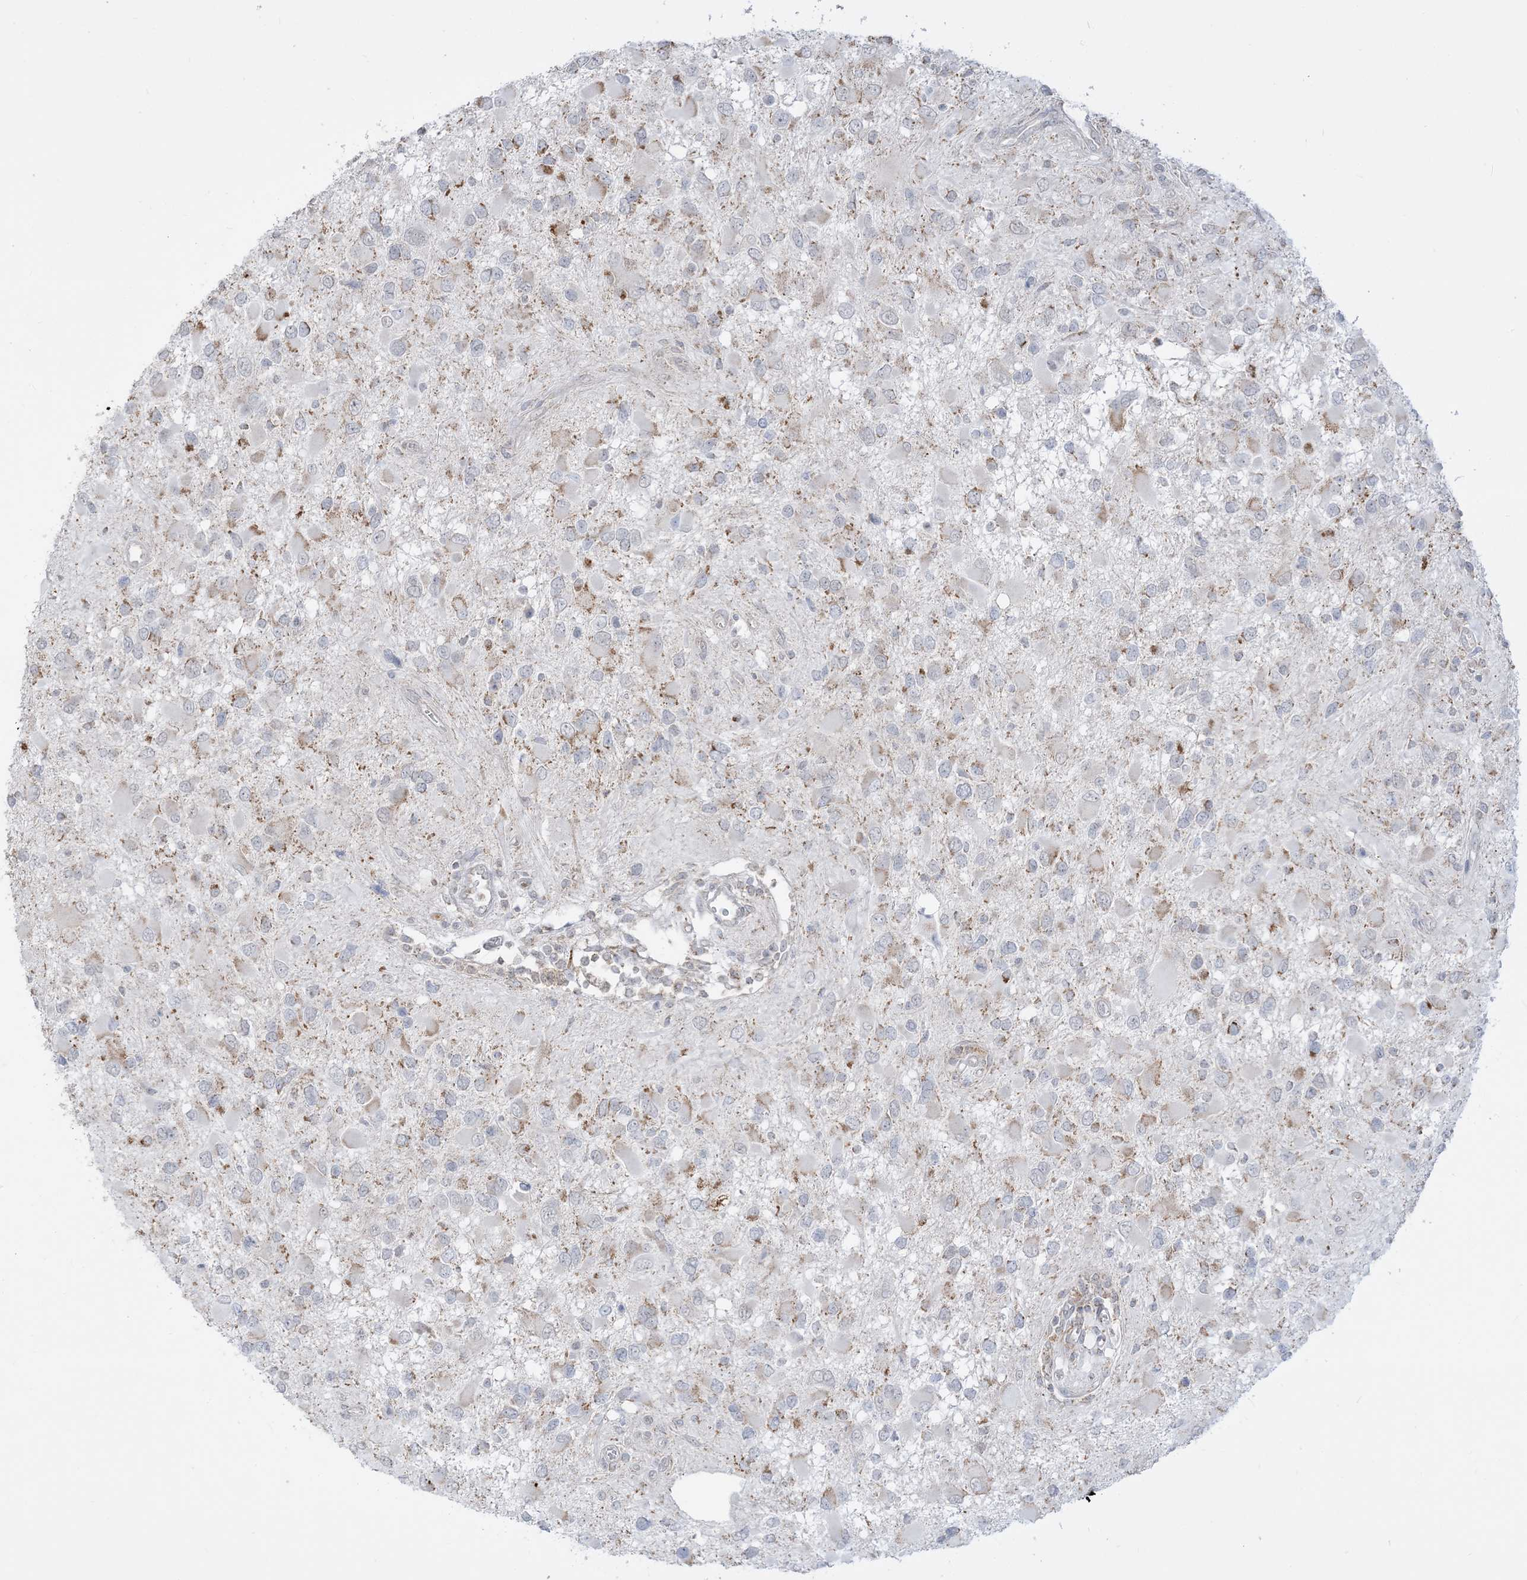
{"staining": {"intensity": "moderate", "quantity": "<25%", "location": "cytoplasmic/membranous"}, "tissue": "glioma", "cell_type": "Tumor cells", "image_type": "cancer", "snomed": [{"axis": "morphology", "description": "Glioma, malignant, High grade"}, {"axis": "topography", "description": "Brain"}], "caption": "Glioma tissue displays moderate cytoplasmic/membranous staining in about <25% of tumor cells, visualized by immunohistochemistry. (DAB (3,3'-diaminobenzidine) = brown stain, brightfield microscopy at high magnification).", "gene": "KANSL3", "patient": {"sex": "male", "age": 53}}